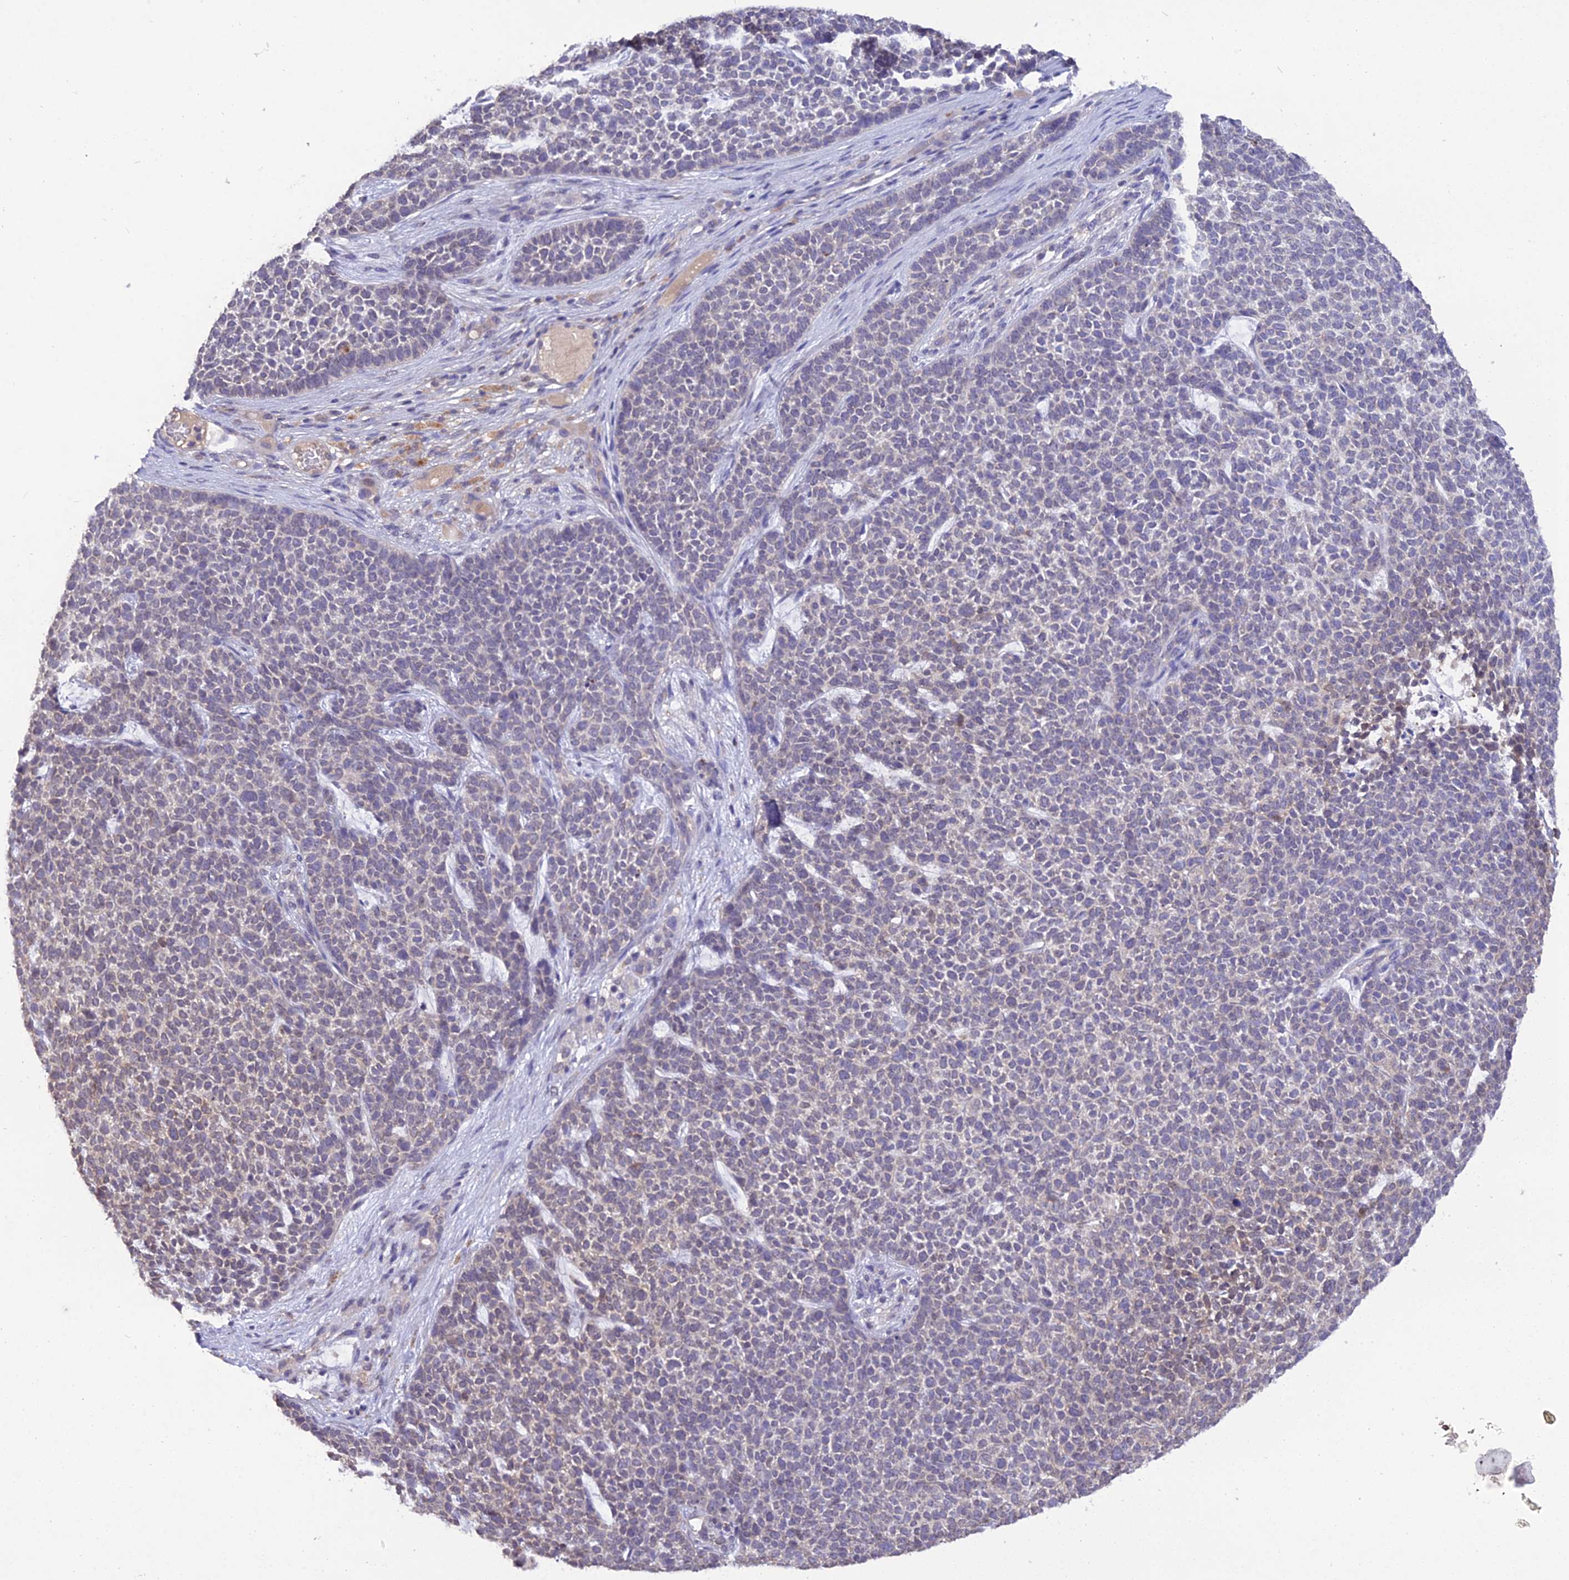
{"staining": {"intensity": "negative", "quantity": "none", "location": "none"}, "tissue": "skin cancer", "cell_type": "Tumor cells", "image_type": "cancer", "snomed": [{"axis": "morphology", "description": "Basal cell carcinoma"}, {"axis": "topography", "description": "Skin"}], "caption": "Immunohistochemistry histopathology image of neoplastic tissue: human skin cancer stained with DAB (3,3'-diaminobenzidine) reveals no significant protein positivity in tumor cells.", "gene": "PGK1", "patient": {"sex": "female", "age": 84}}